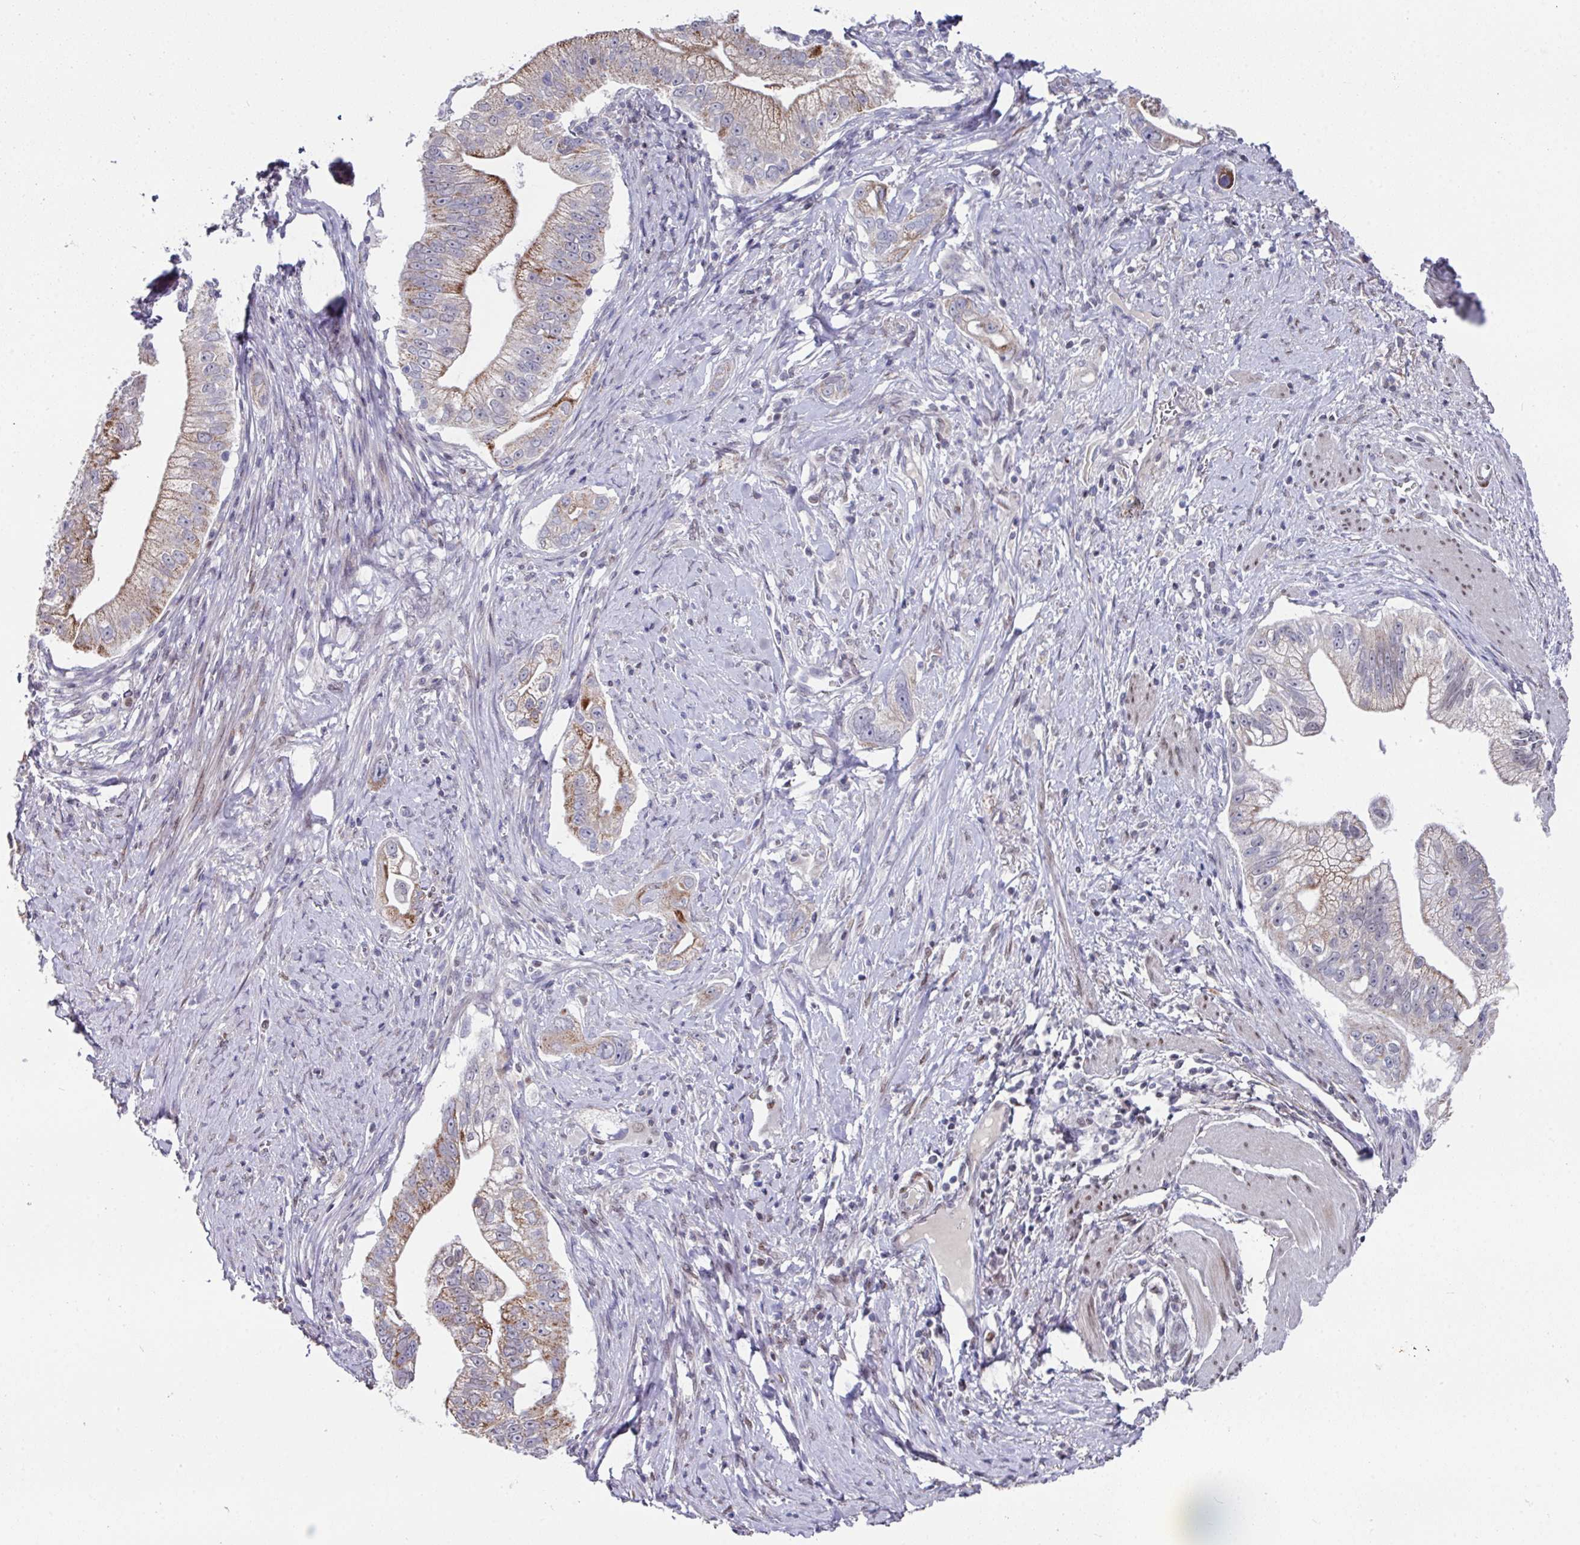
{"staining": {"intensity": "moderate", "quantity": "<25%", "location": "cytoplasmic/membranous"}, "tissue": "pancreatic cancer", "cell_type": "Tumor cells", "image_type": "cancer", "snomed": [{"axis": "morphology", "description": "Adenocarcinoma, NOS"}, {"axis": "topography", "description": "Pancreas"}], "caption": "Human pancreatic cancer (adenocarcinoma) stained with a protein marker demonstrates moderate staining in tumor cells.", "gene": "CBX7", "patient": {"sex": "male", "age": 70}}